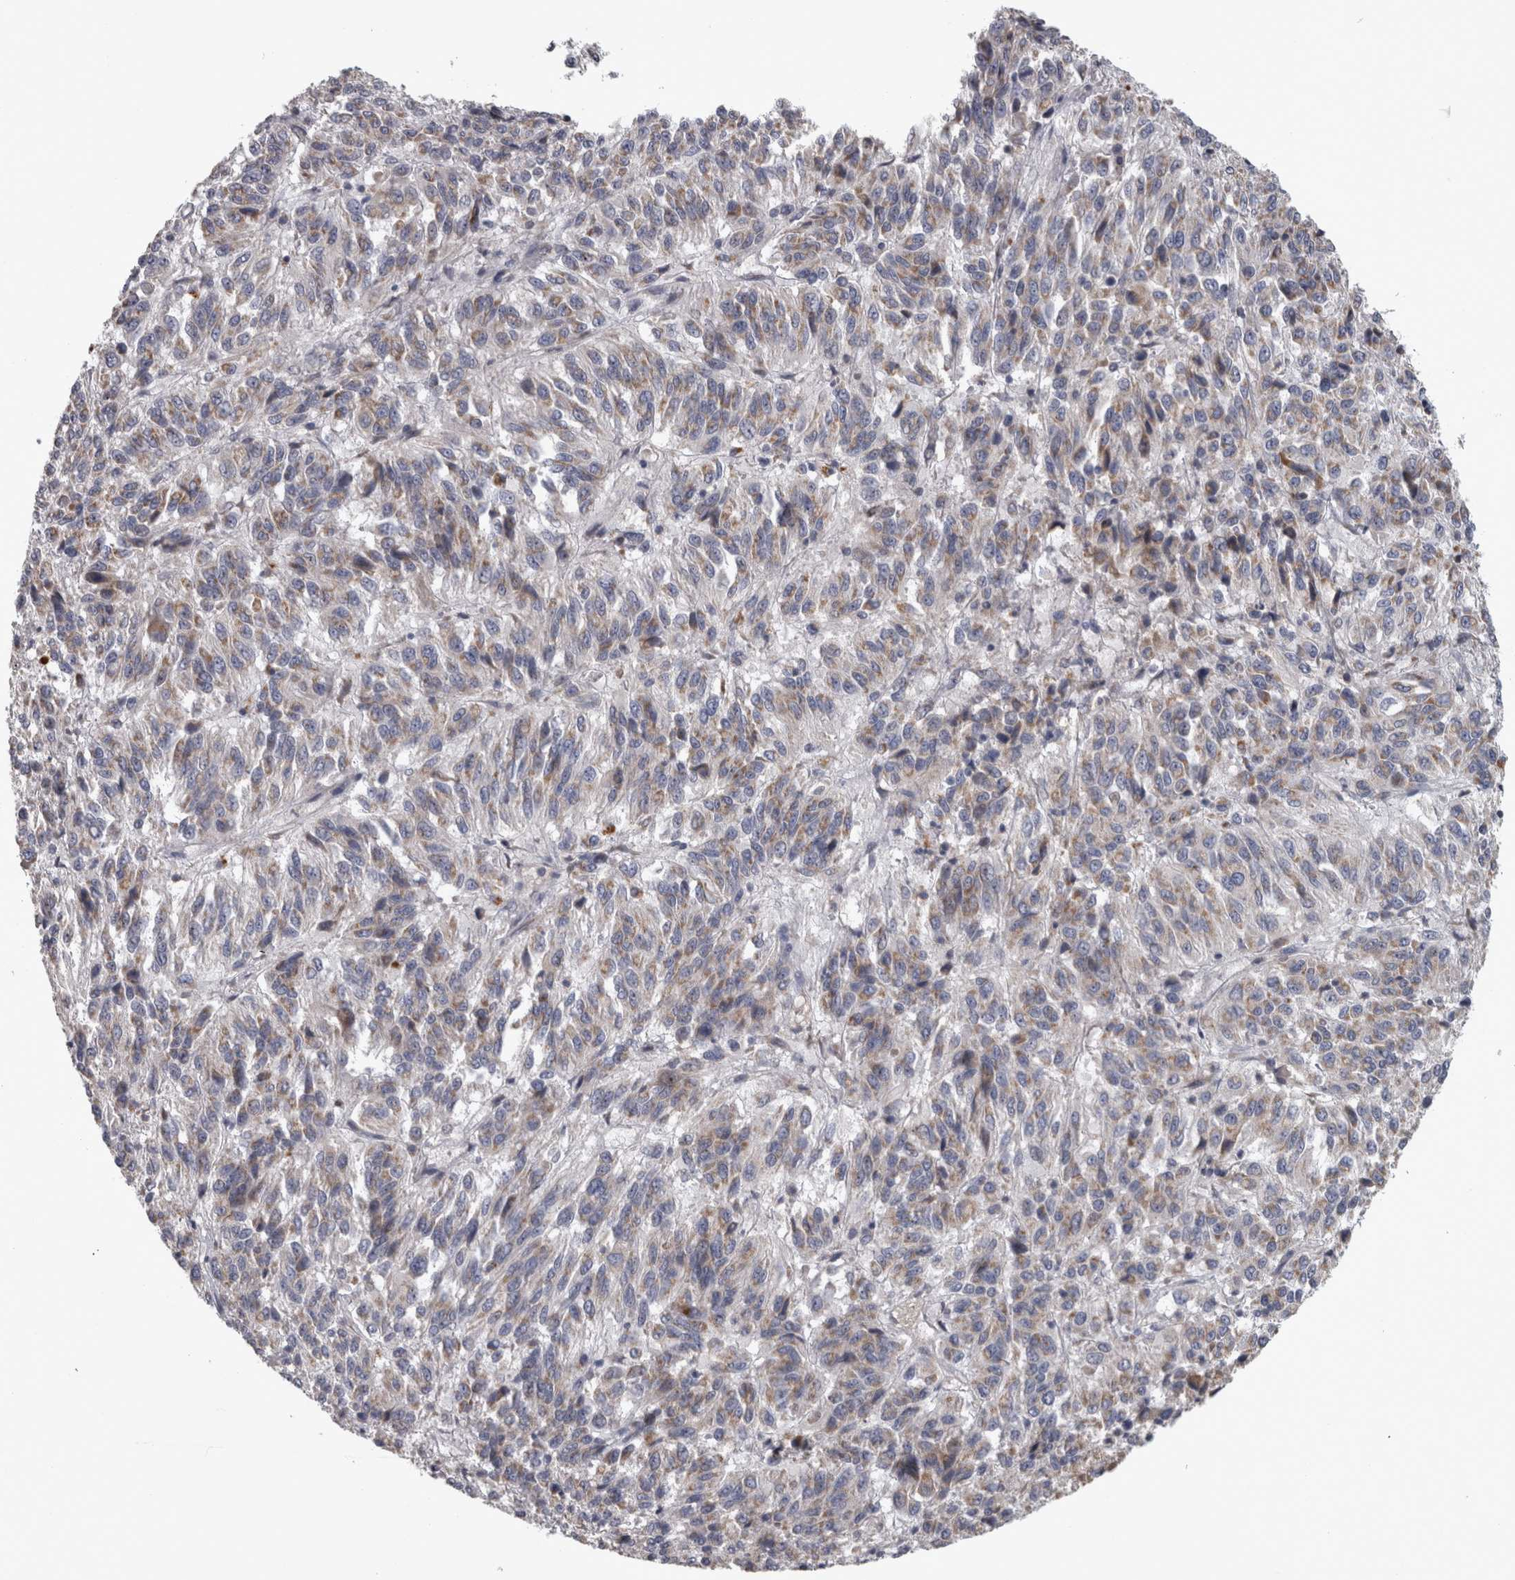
{"staining": {"intensity": "weak", "quantity": "25%-75%", "location": "cytoplasmic/membranous"}, "tissue": "melanoma", "cell_type": "Tumor cells", "image_type": "cancer", "snomed": [{"axis": "morphology", "description": "Malignant melanoma, Metastatic site"}, {"axis": "topography", "description": "Lung"}], "caption": "A high-resolution histopathology image shows immunohistochemistry (IHC) staining of malignant melanoma (metastatic site), which shows weak cytoplasmic/membranous expression in about 25%-75% of tumor cells. (Brightfield microscopy of DAB IHC at high magnification).", "gene": "DBT", "patient": {"sex": "male", "age": 64}}